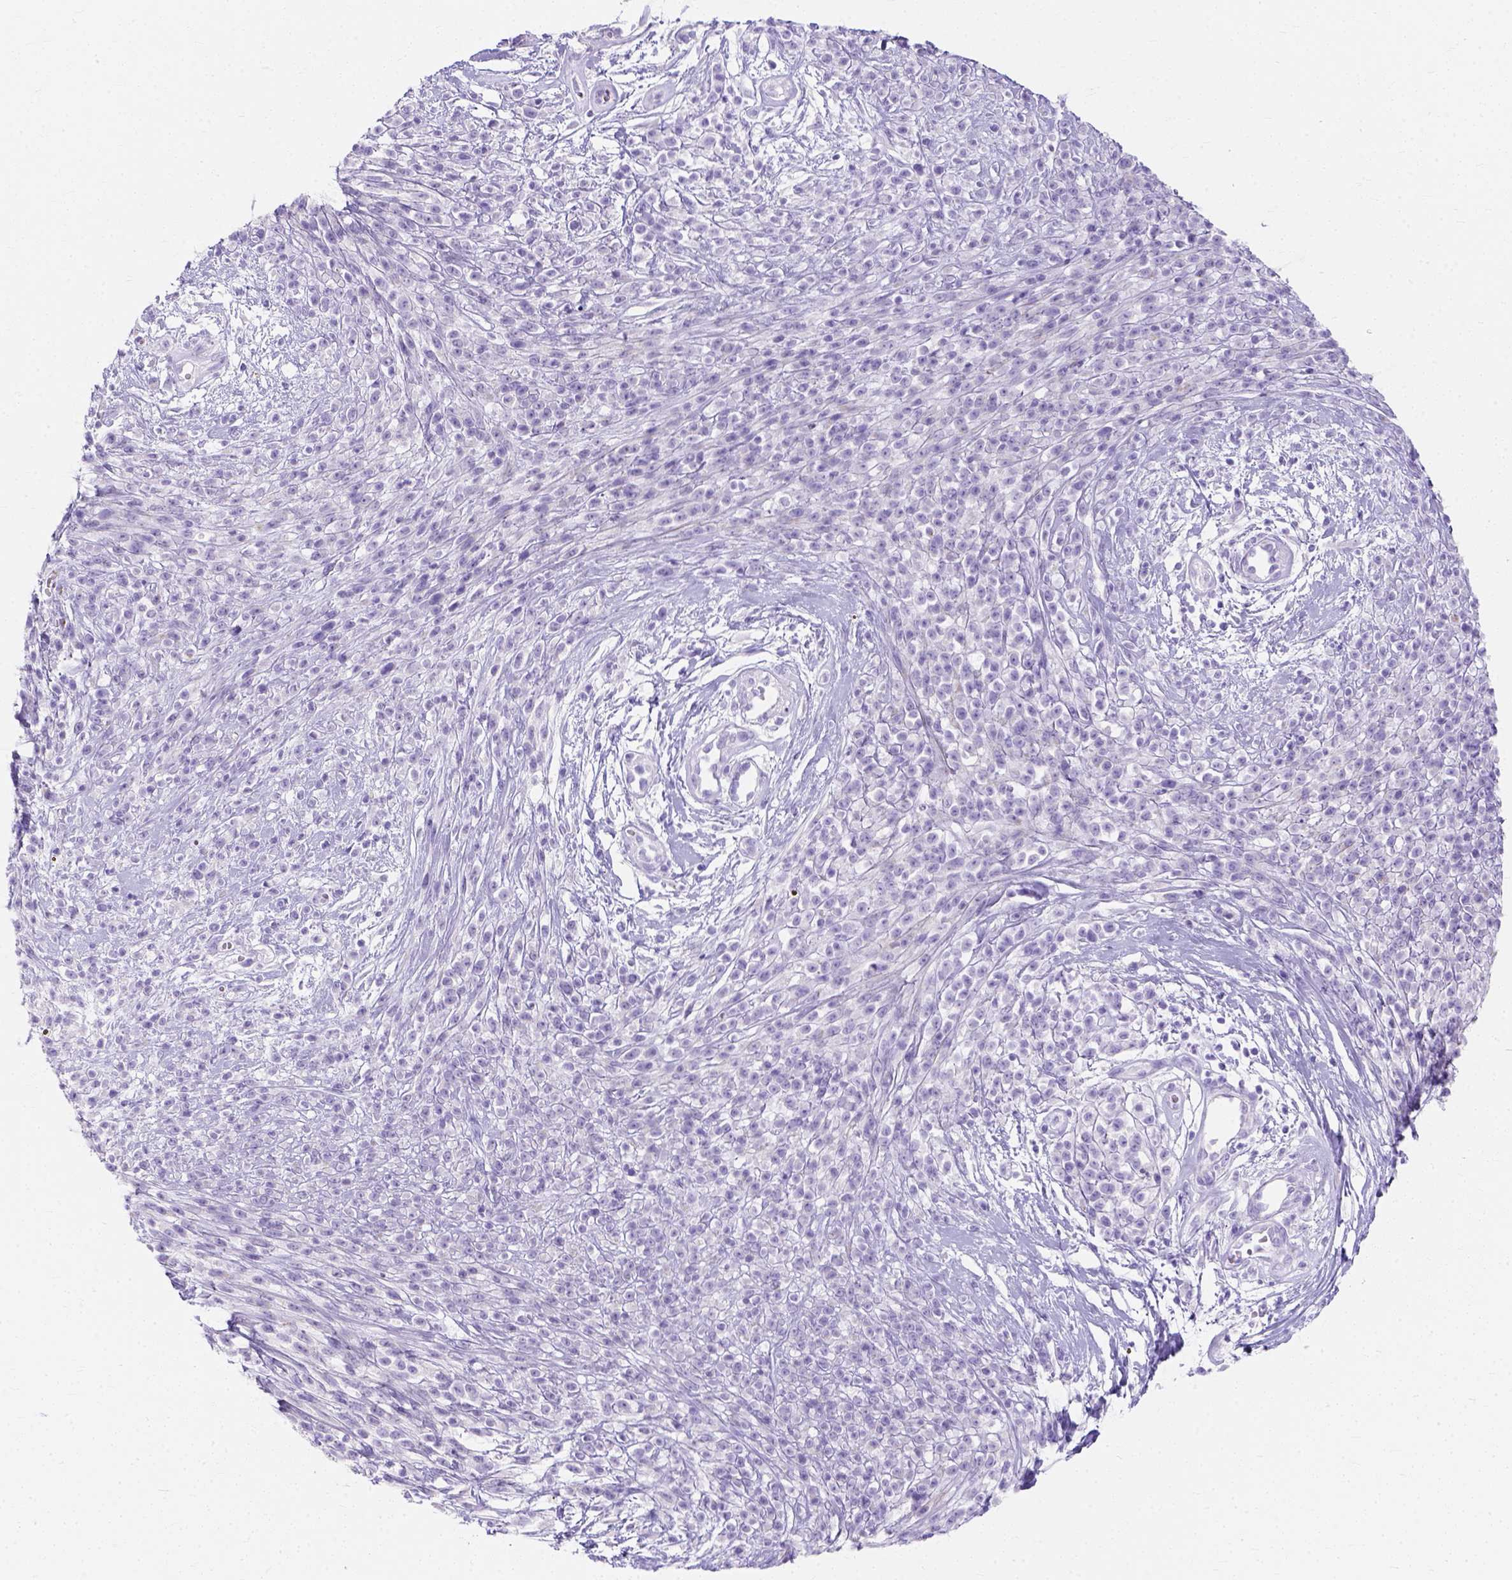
{"staining": {"intensity": "negative", "quantity": "none", "location": "none"}, "tissue": "melanoma", "cell_type": "Tumor cells", "image_type": "cancer", "snomed": [{"axis": "morphology", "description": "Malignant melanoma, NOS"}, {"axis": "topography", "description": "Skin"}, {"axis": "topography", "description": "Skin of trunk"}], "caption": "Tumor cells show no significant staining in melanoma.", "gene": "MYH15", "patient": {"sex": "male", "age": 74}}